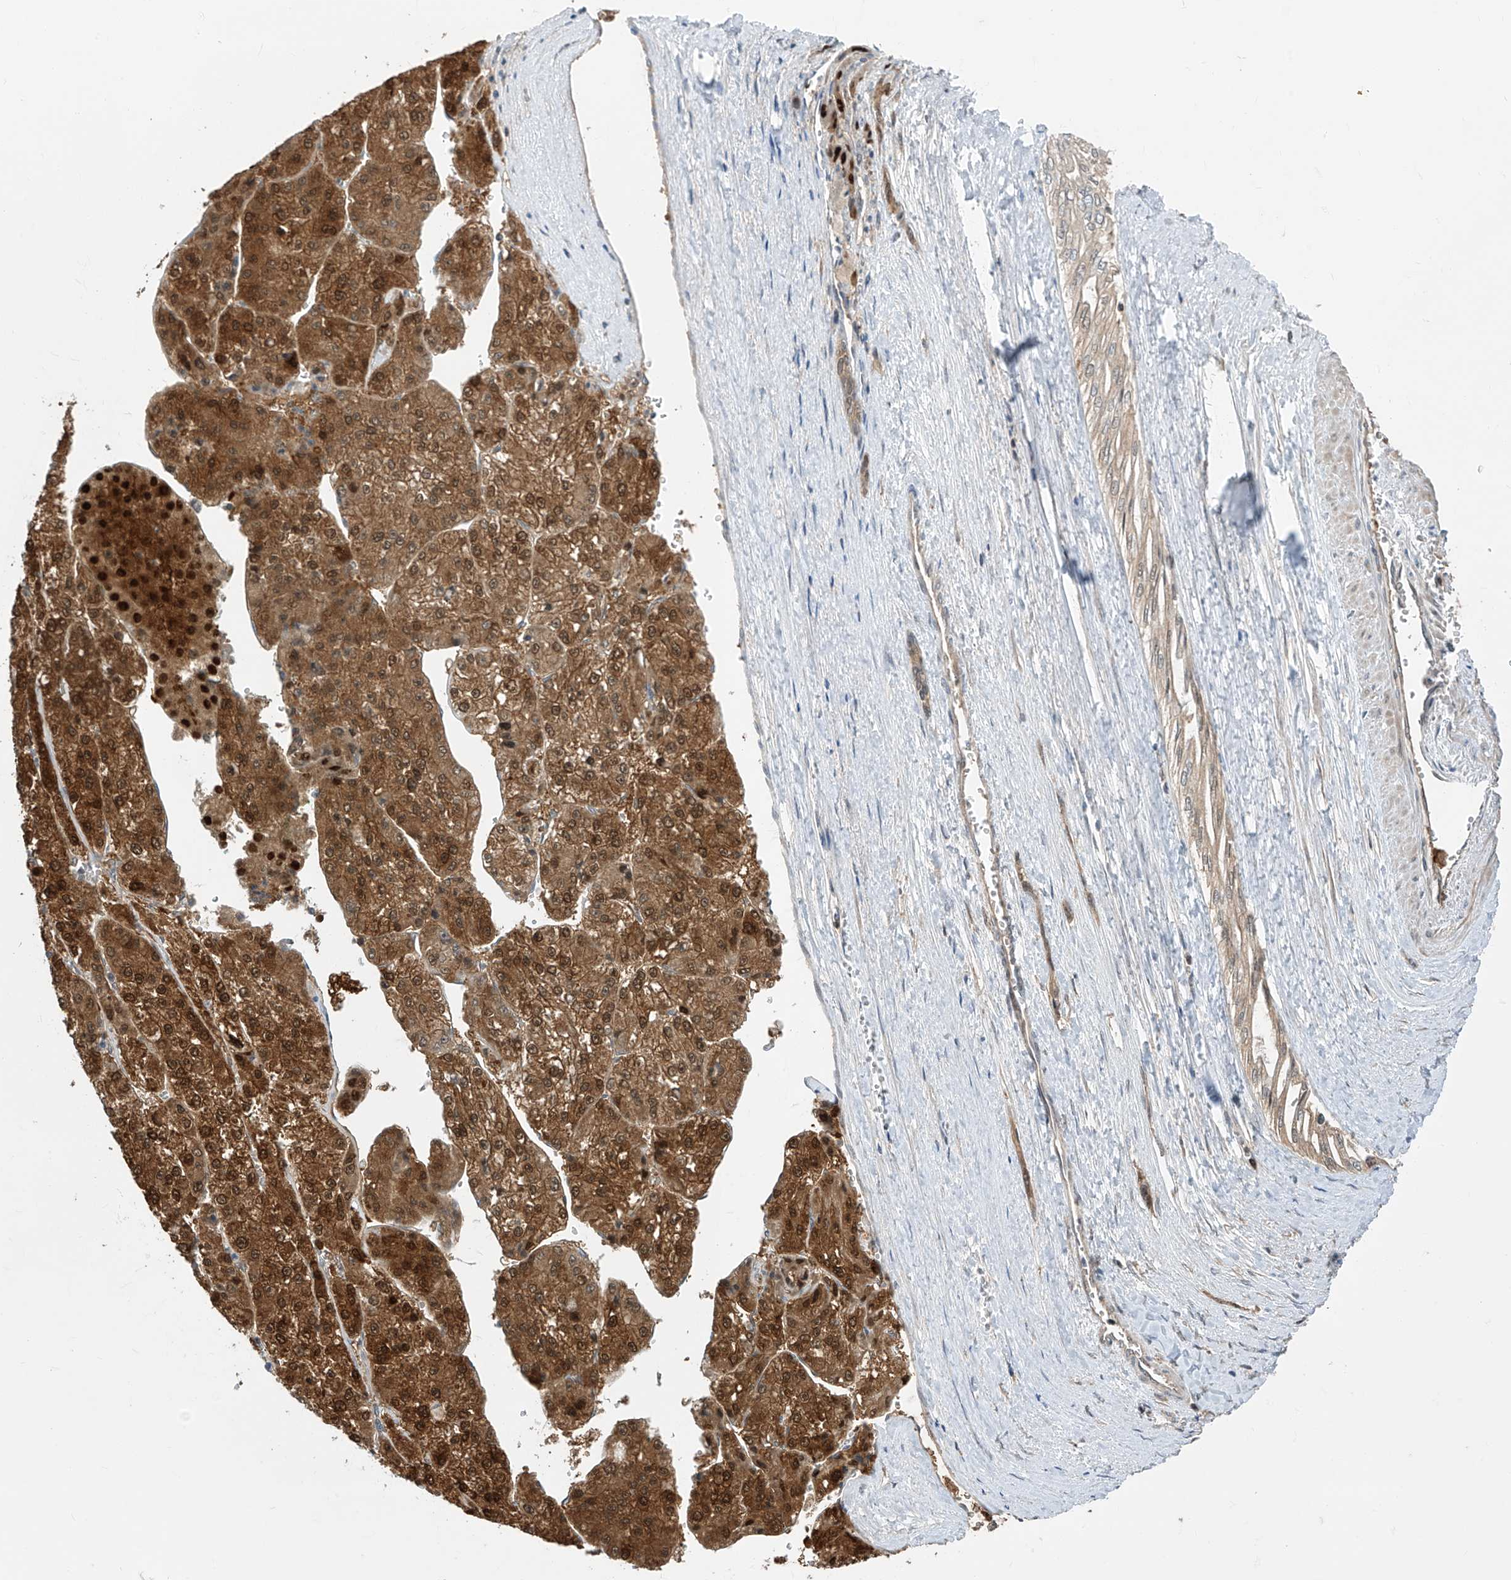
{"staining": {"intensity": "moderate", "quantity": ">75%", "location": "cytoplasmic/membranous,nuclear"}, "tissue": "liver cancer", "cell_type": "Tumor cells", "image_type": "cancer", "snomed": [{"axis": "morphology", "description": "Carcinoma, Hepatocellular, NOS"}, {"axis": "topography", "description": "Liver"}], "caption": "IHC of liver cancer (hepatocellular carcinoma) reveals medium levels of moderate cytoplasmic/membranous and nuclear positivity in approximately >75% of tumor cells. (IHC, brightfield microscopy, high magnification).", "gene": "TTC38", "patient": {"sex": "female", "age": 73}}